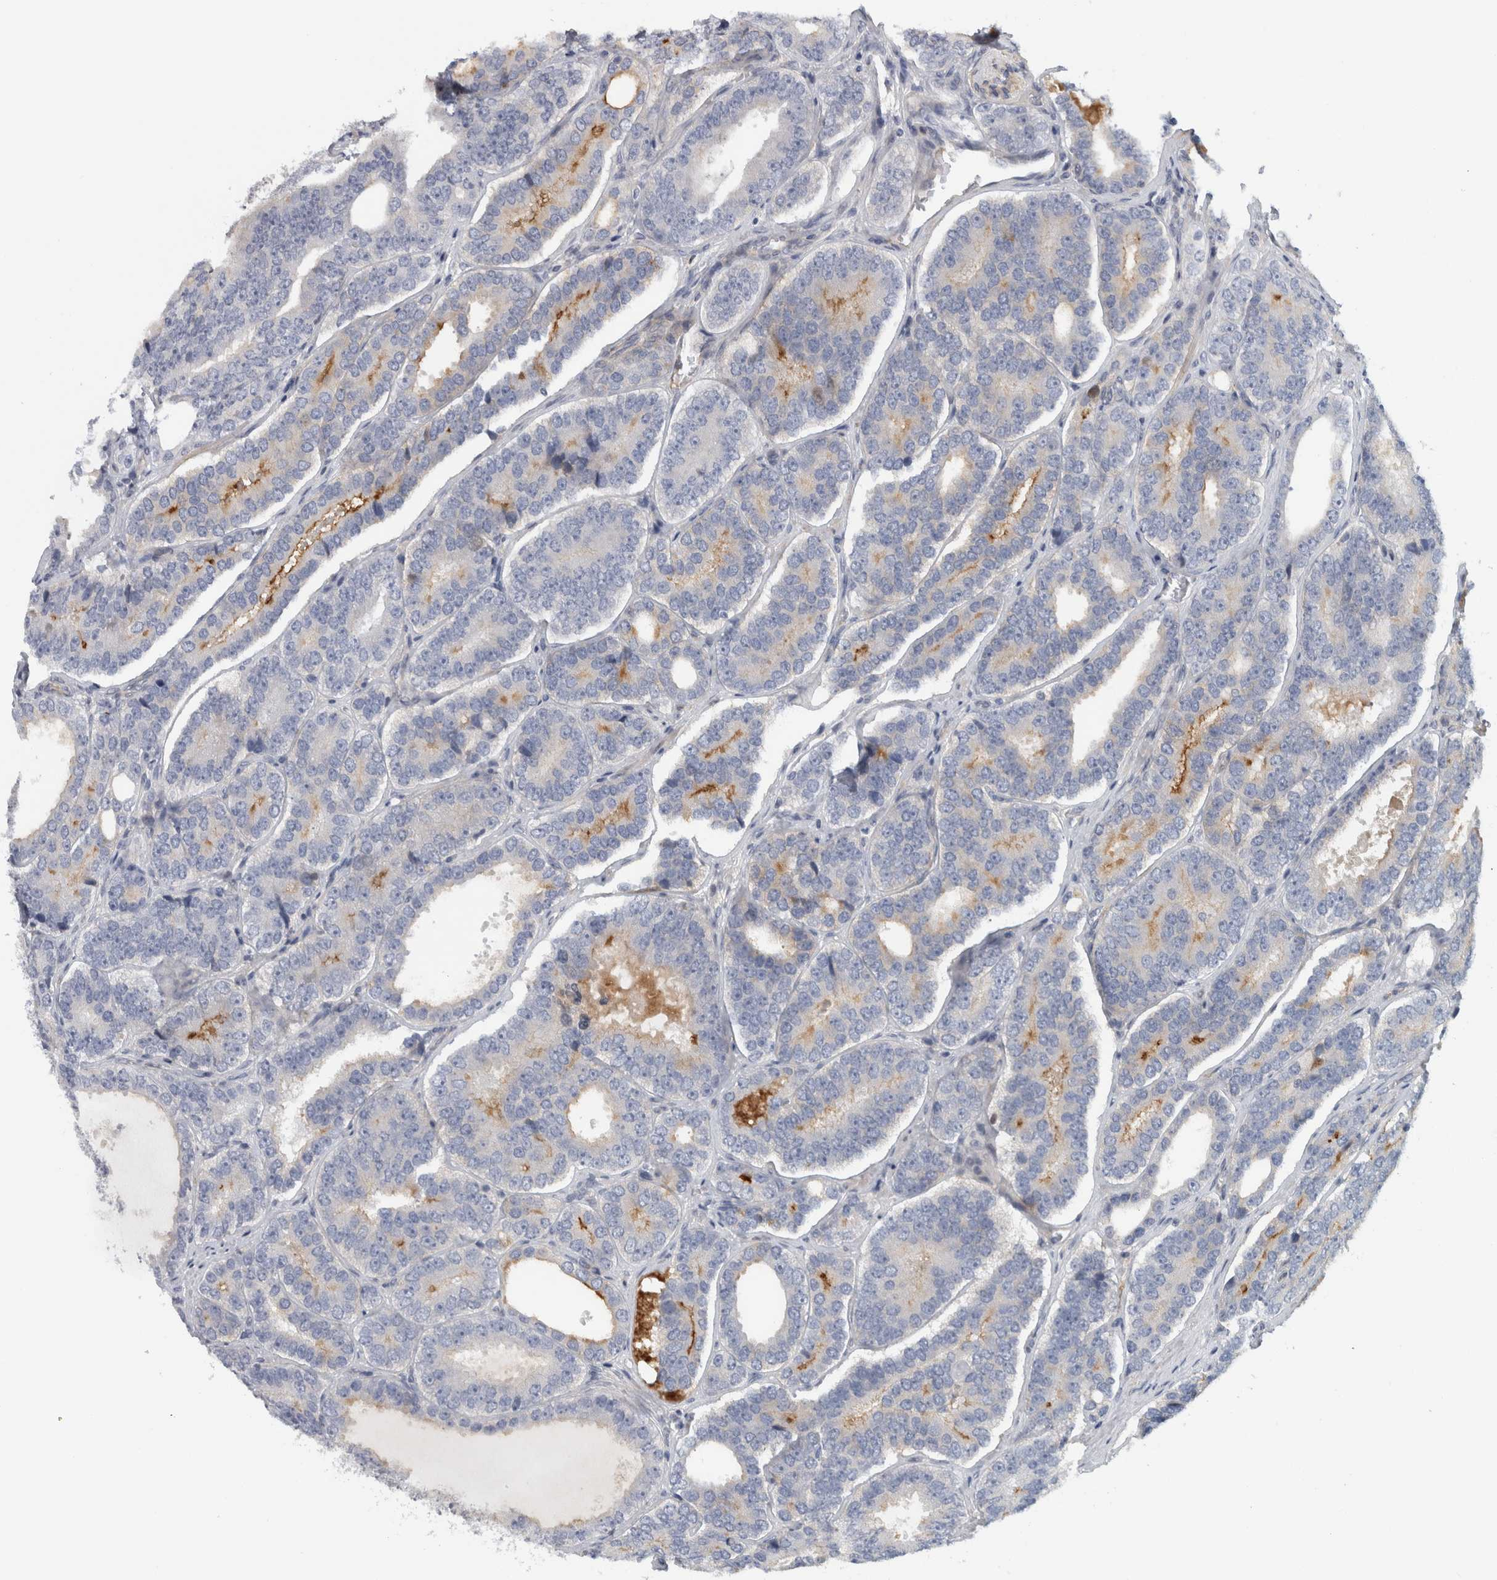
{"staining": {"intensity": "moderate", "quantity": "<25%", "location": "cytoplasmic/membranous"}, "tissue": "prostate cancer", "cell_type": "Tumor cells", "image_type": "cancer", "snomed": [{"axis": "morphology", "description": "Adenocarcinoma, High grade"}, {"axis": "topography", "description": "Prostate"}], "caption": "IHC (DAB) staining of human prostate high-grade adenocarcinoma demonstrates moderate cytoplasmic/membranous protein staining in about <25% of tumor cells.", "gene": "ZNF804B", "patient": {"sex": "male", "age": 56}}